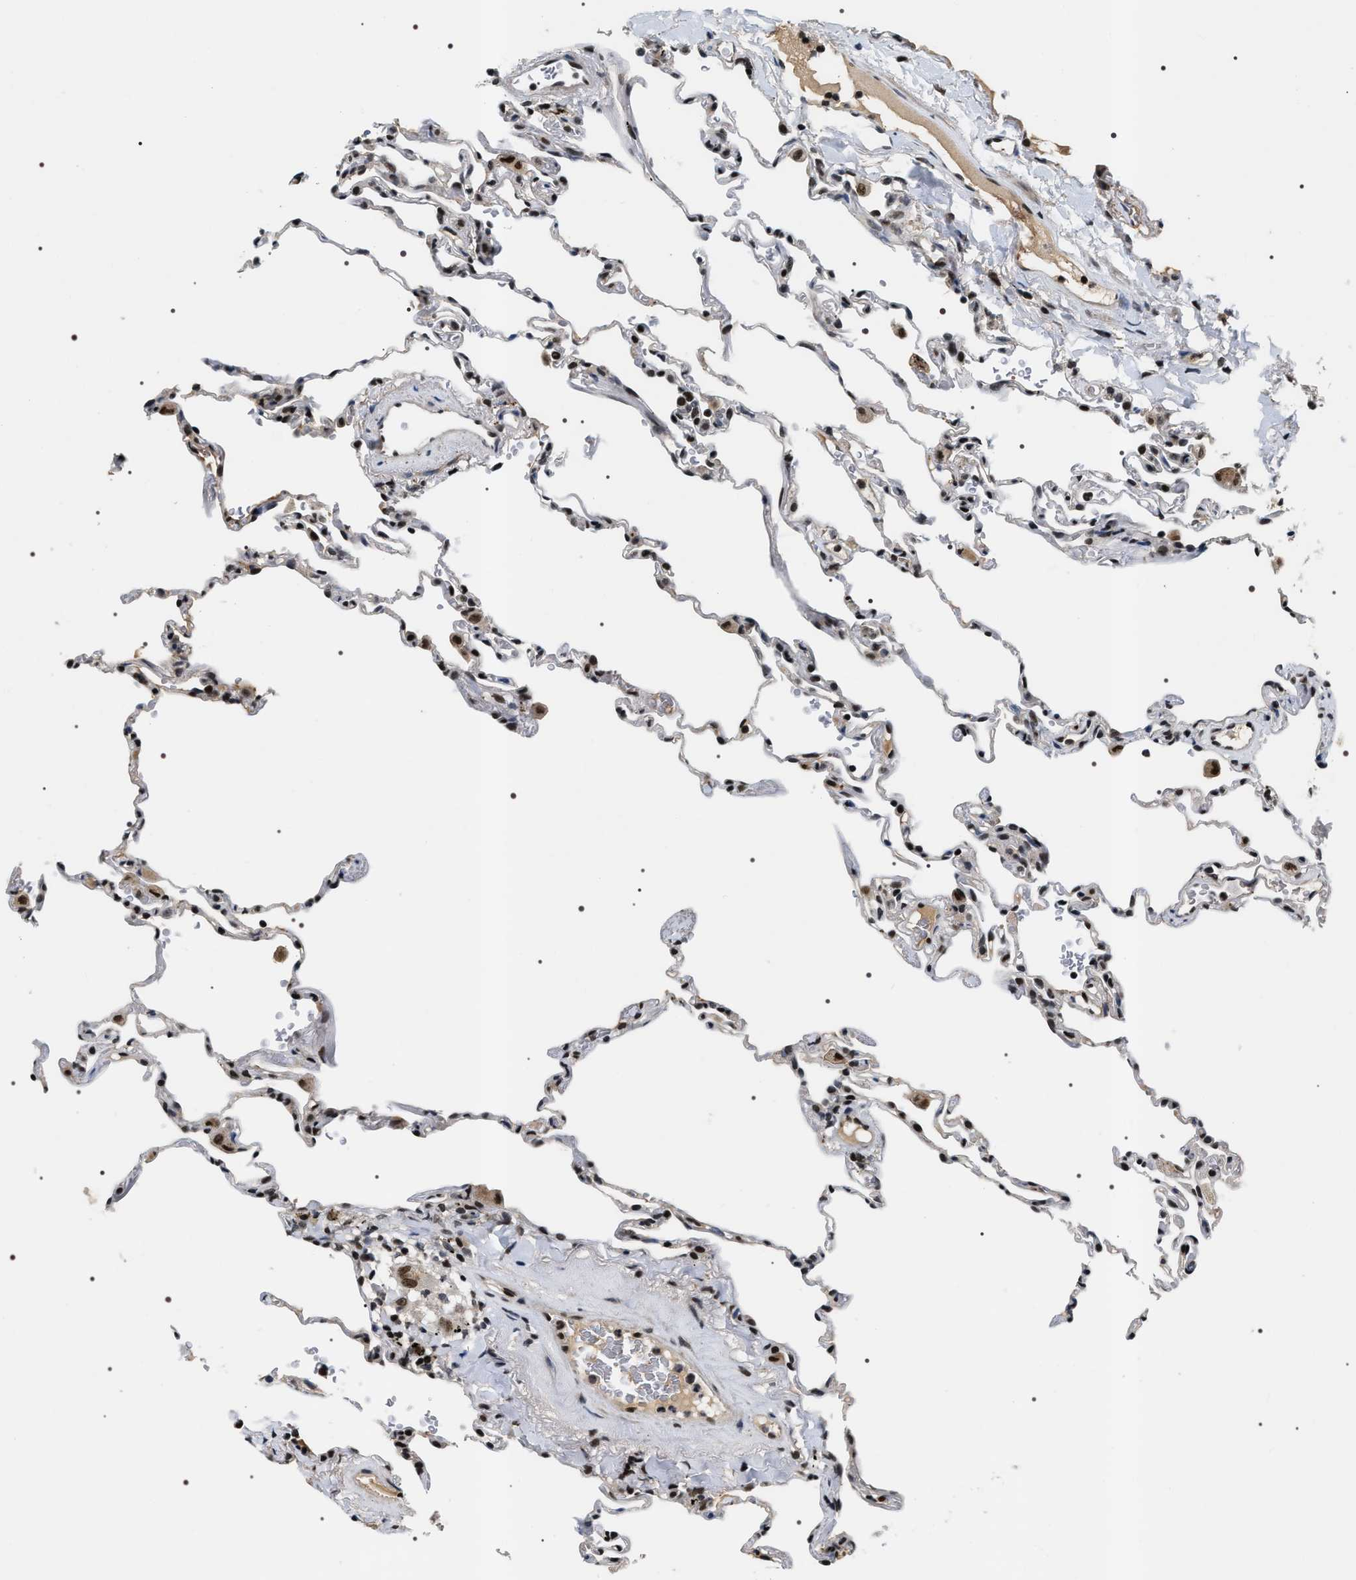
{"staining": {"intensity": "moderate", "quantity": "<25%", "location": "nuclear"}, "tissue": "lung", "cell_type": "Alveolar cells", "image_type": "normal", "snomed": [{"axis": "morphology", "description": "Normal tissue, NOS"}, {"axis": "topography", "description": "Lung"}], "caption": "Alveolar cells exhibit low levels of moderate nuclear positivity in approximately <25% of cells in normal human lung. The staining is performed using DAB brown chromogen to label protein expression. The nuclei are counter-stained blue using hematoxylin.", "gene": "C7orf25", "patient": {"sex": "male", "age": 59}}